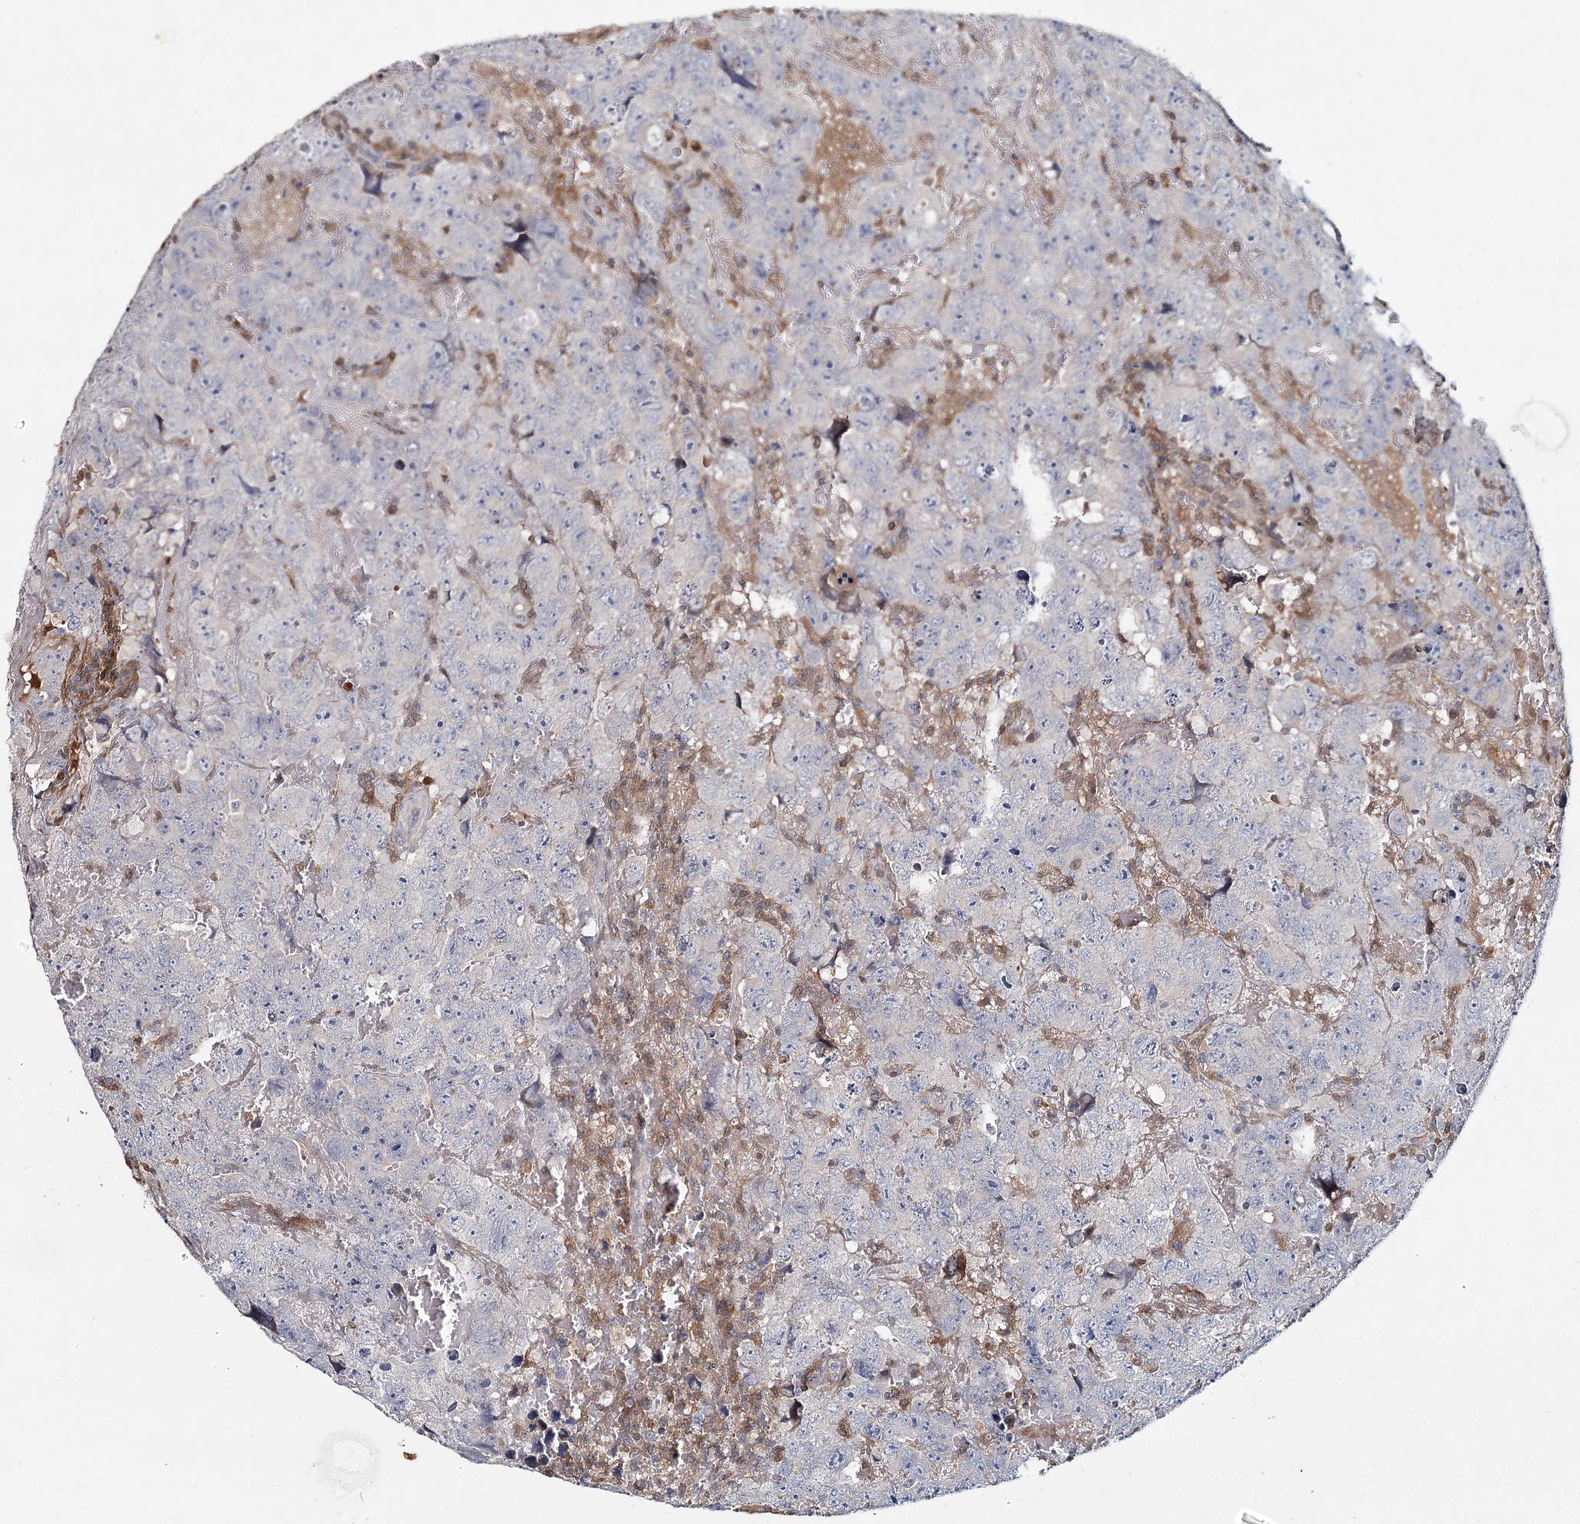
{"staining": {"intensity": "negative", "quantity": "none", "location": "none"}, "tissue": "testis cancer", "cell_type": "Tumor cells", "image_type": "cancer", "snomed": [{"axis": "morphology", "description": "Carcinoma, Embryonal, NOS"}, {"axis": "topography", "description": "Testis"}], "caption": "Immunohistochemical staining of human testis cancer (embryonal carcinoma) displays no significant expression in tumor cells. (Immunohistochemistry, brightfield microscopy, high magnification).", "gene": "SLC41A2", "patient": {"sex": "male", "age": 45}}